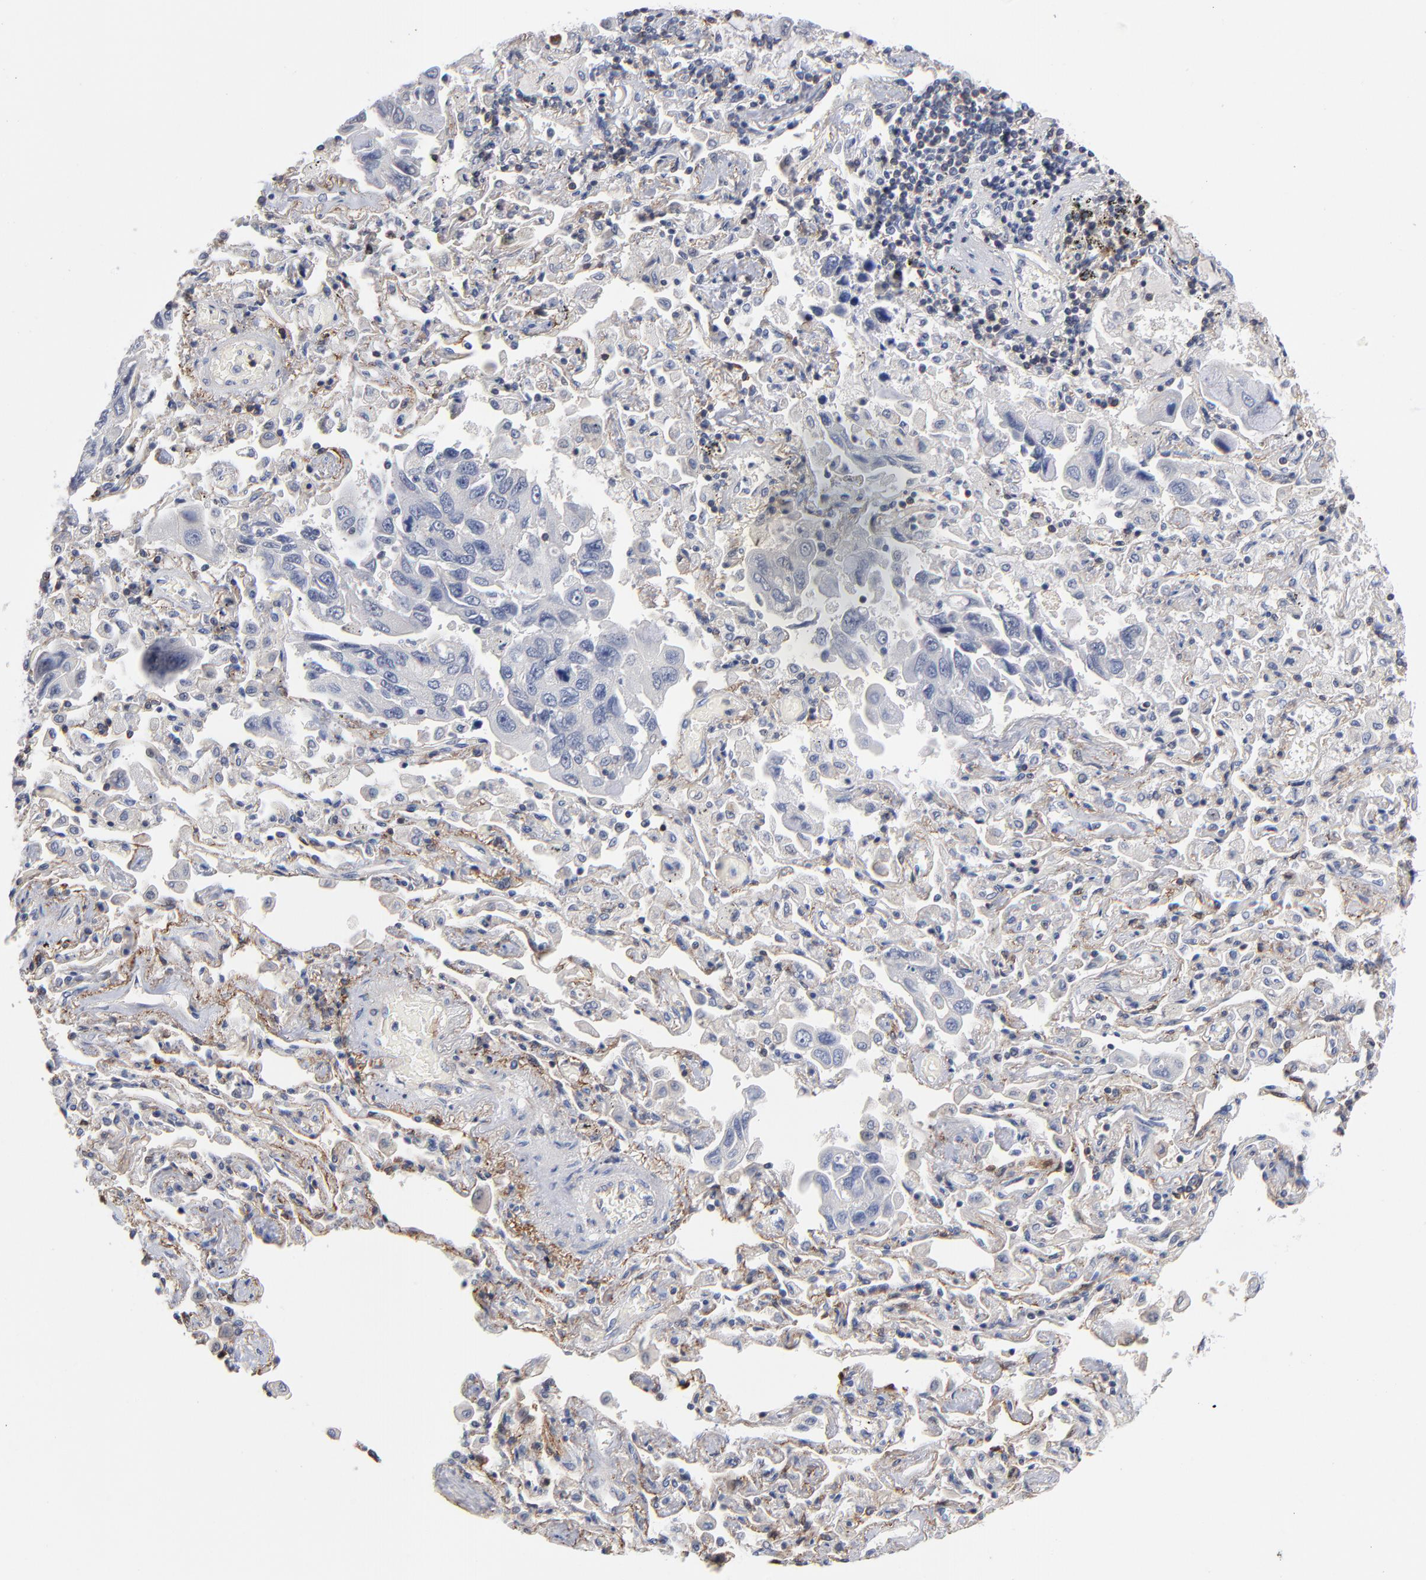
{"staining": {"intensity": "negative", "quantity": "none", "location": "none"}, "tissue": "lung cancer", "cell_type": "Tumor cells", "image_type": "cancer", "snomed": [{"axis": "morphology", "description": "Adenocarcinoma, NOS"}, {"axis": "topography", "description": "Lung"}], "caption": "A high-resolution micrograph shows immunohistochemistry (IHC) staining of lung cancer (adenocarcinoma), which demonstrates no significant expression in tumor cells. (DAB IHC visualized using brightfield microscopy, high magnification).", "gene": "PDLIM2", "patient": {"sex": "male", "age": 64}}